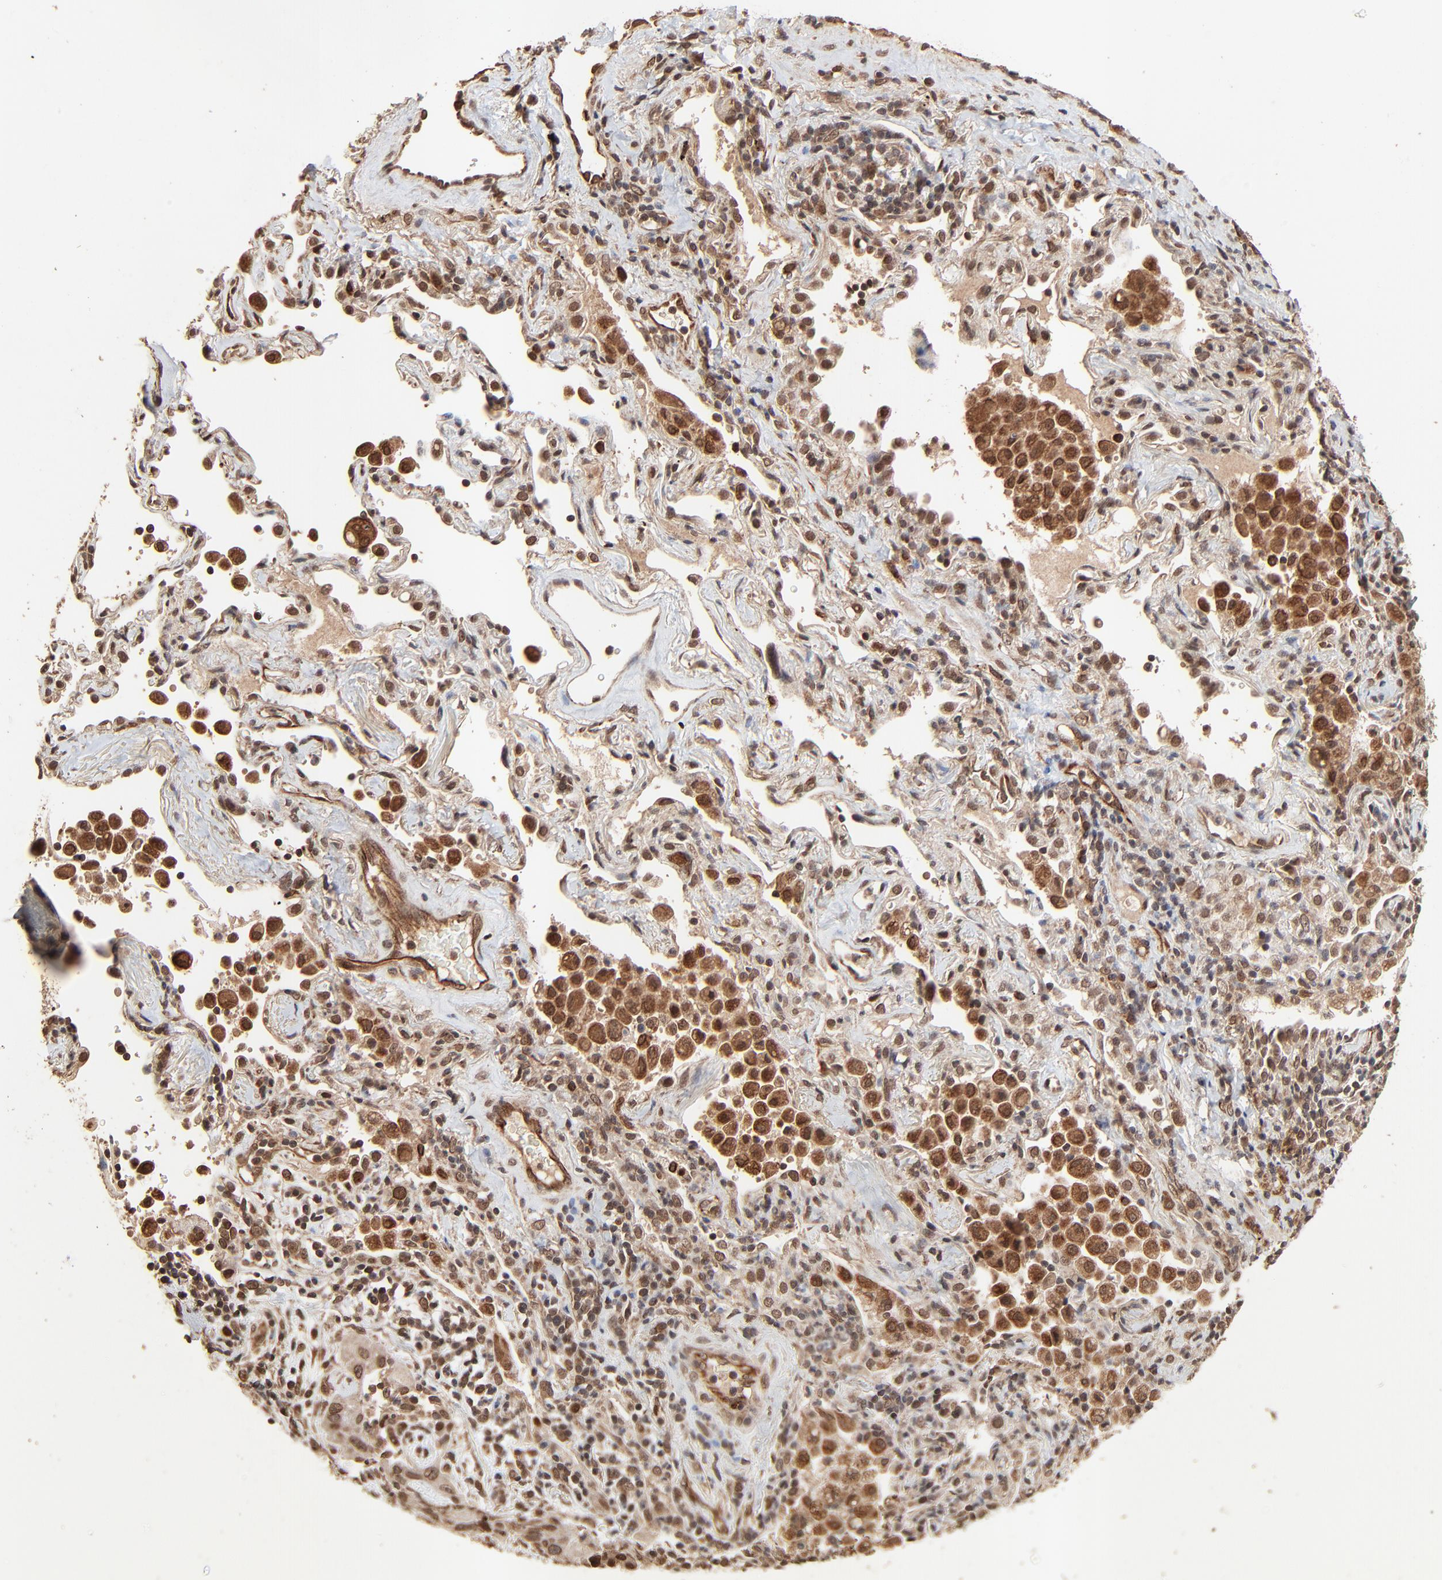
{"staining": {"intensity": "moderate", "quantity": ">75%", "location": "cytoplasmic/membranous,nuclear"}, "tissue": "lung cancer", "cell_type": "Tumor cells", "image_type": "cancer", "snomed": [{"axis": "morphology", "description": "Squamous cell carcinoma, NOS"}, {"axis": "topography", "description": "Lung"}], "caption": "About >75% of tumor cells in human squamous cell carcinoma (lung) exhibit moderate cytoplasmic/membranous and nuclear protein staining as visualized by brown immunohistochemical staining.", "gene": "FAM227A", "patient": {"sex": "female", "age": 67}}